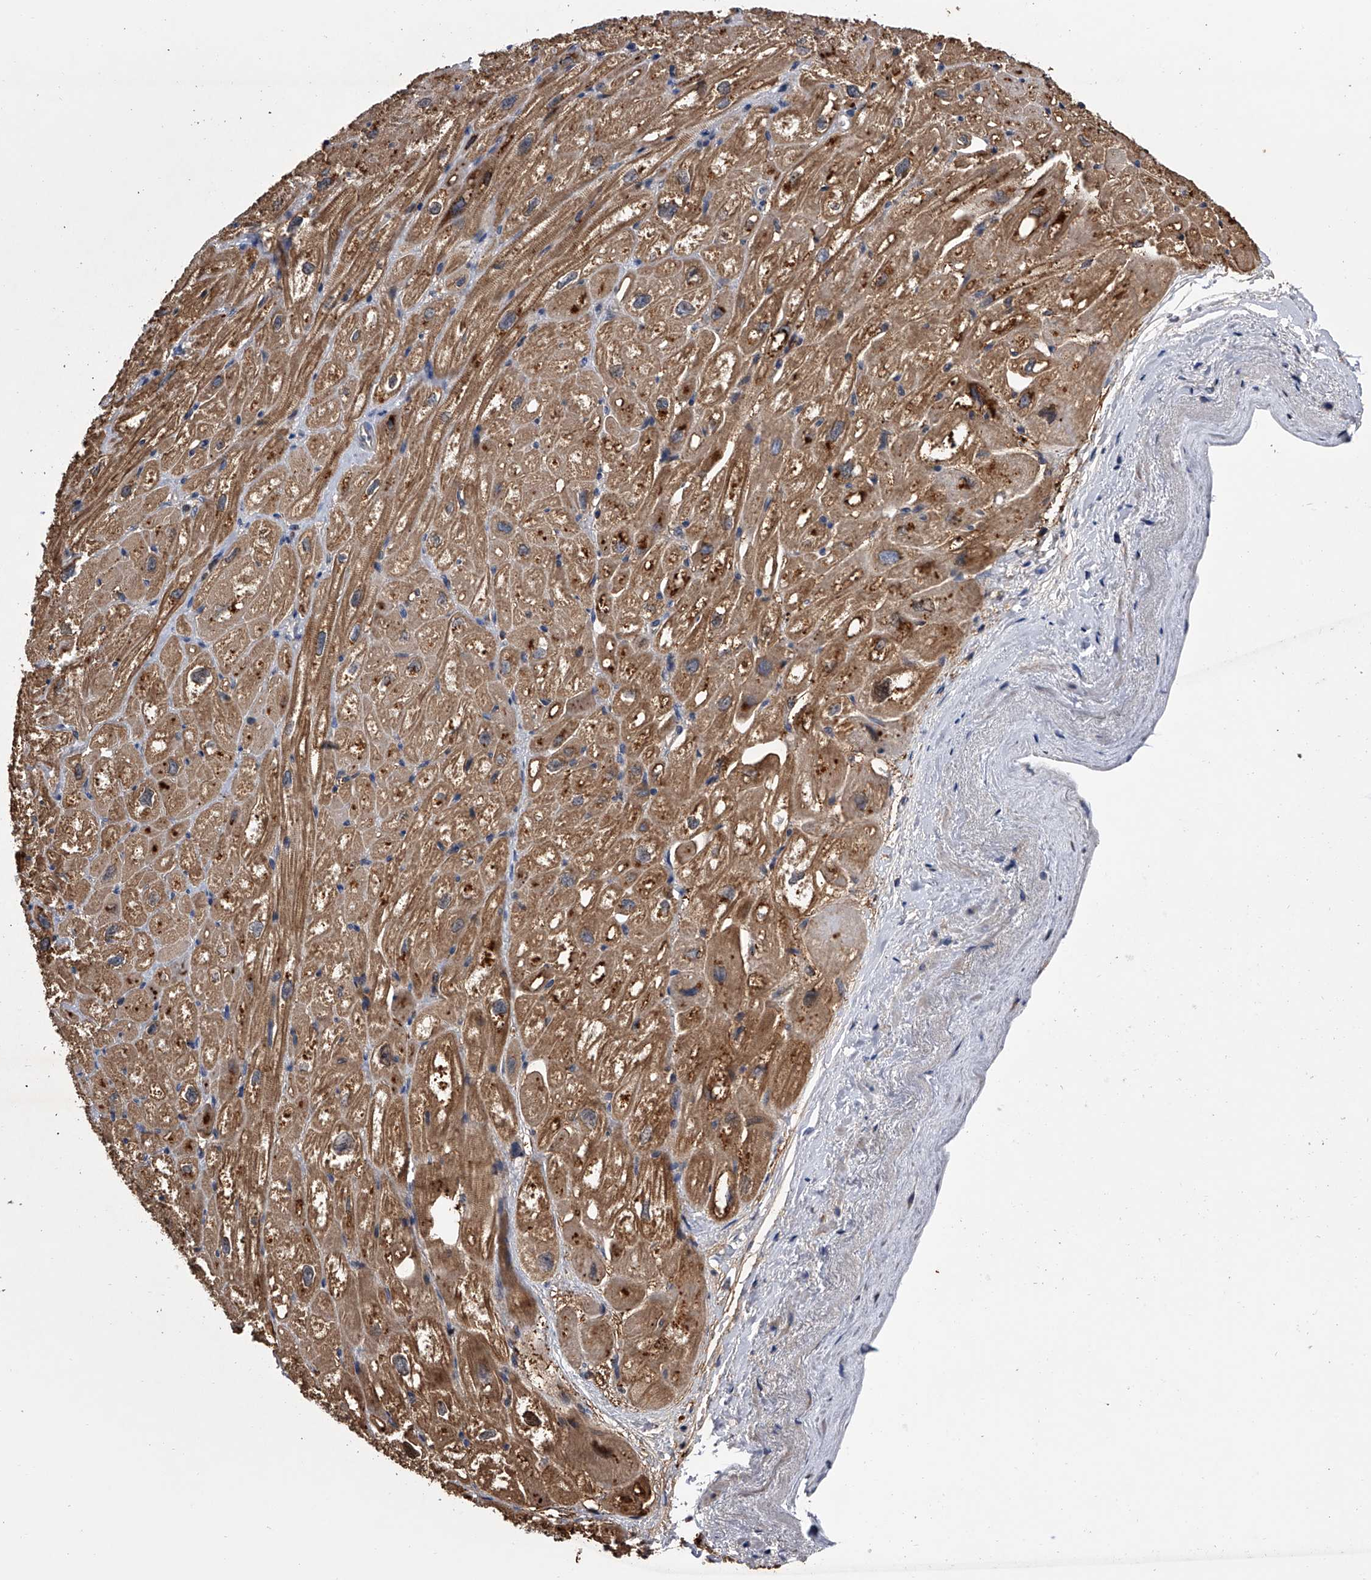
{"staining": {"intensity": "moderate", "quantity": ">75%", "location": "cytoplasmic/membranous"}, "tissue": "heart muscle", "cell_type": "Cardiomyocytes", "image_type": "normal", "snomed": [{"axis": "morphology", "description": "Normal tissue, NOS"}, {"axis": "topography", "description": "Heart"}], "caption": "Unremarkable heart muscle demonstrates moderate cytoplasmic/membranous positivity in about >75% of cardiomyocytes, visualized by immunohistochemistry.", "gene": "PAN3", "patient": {"sex": "male", "age": 50}}